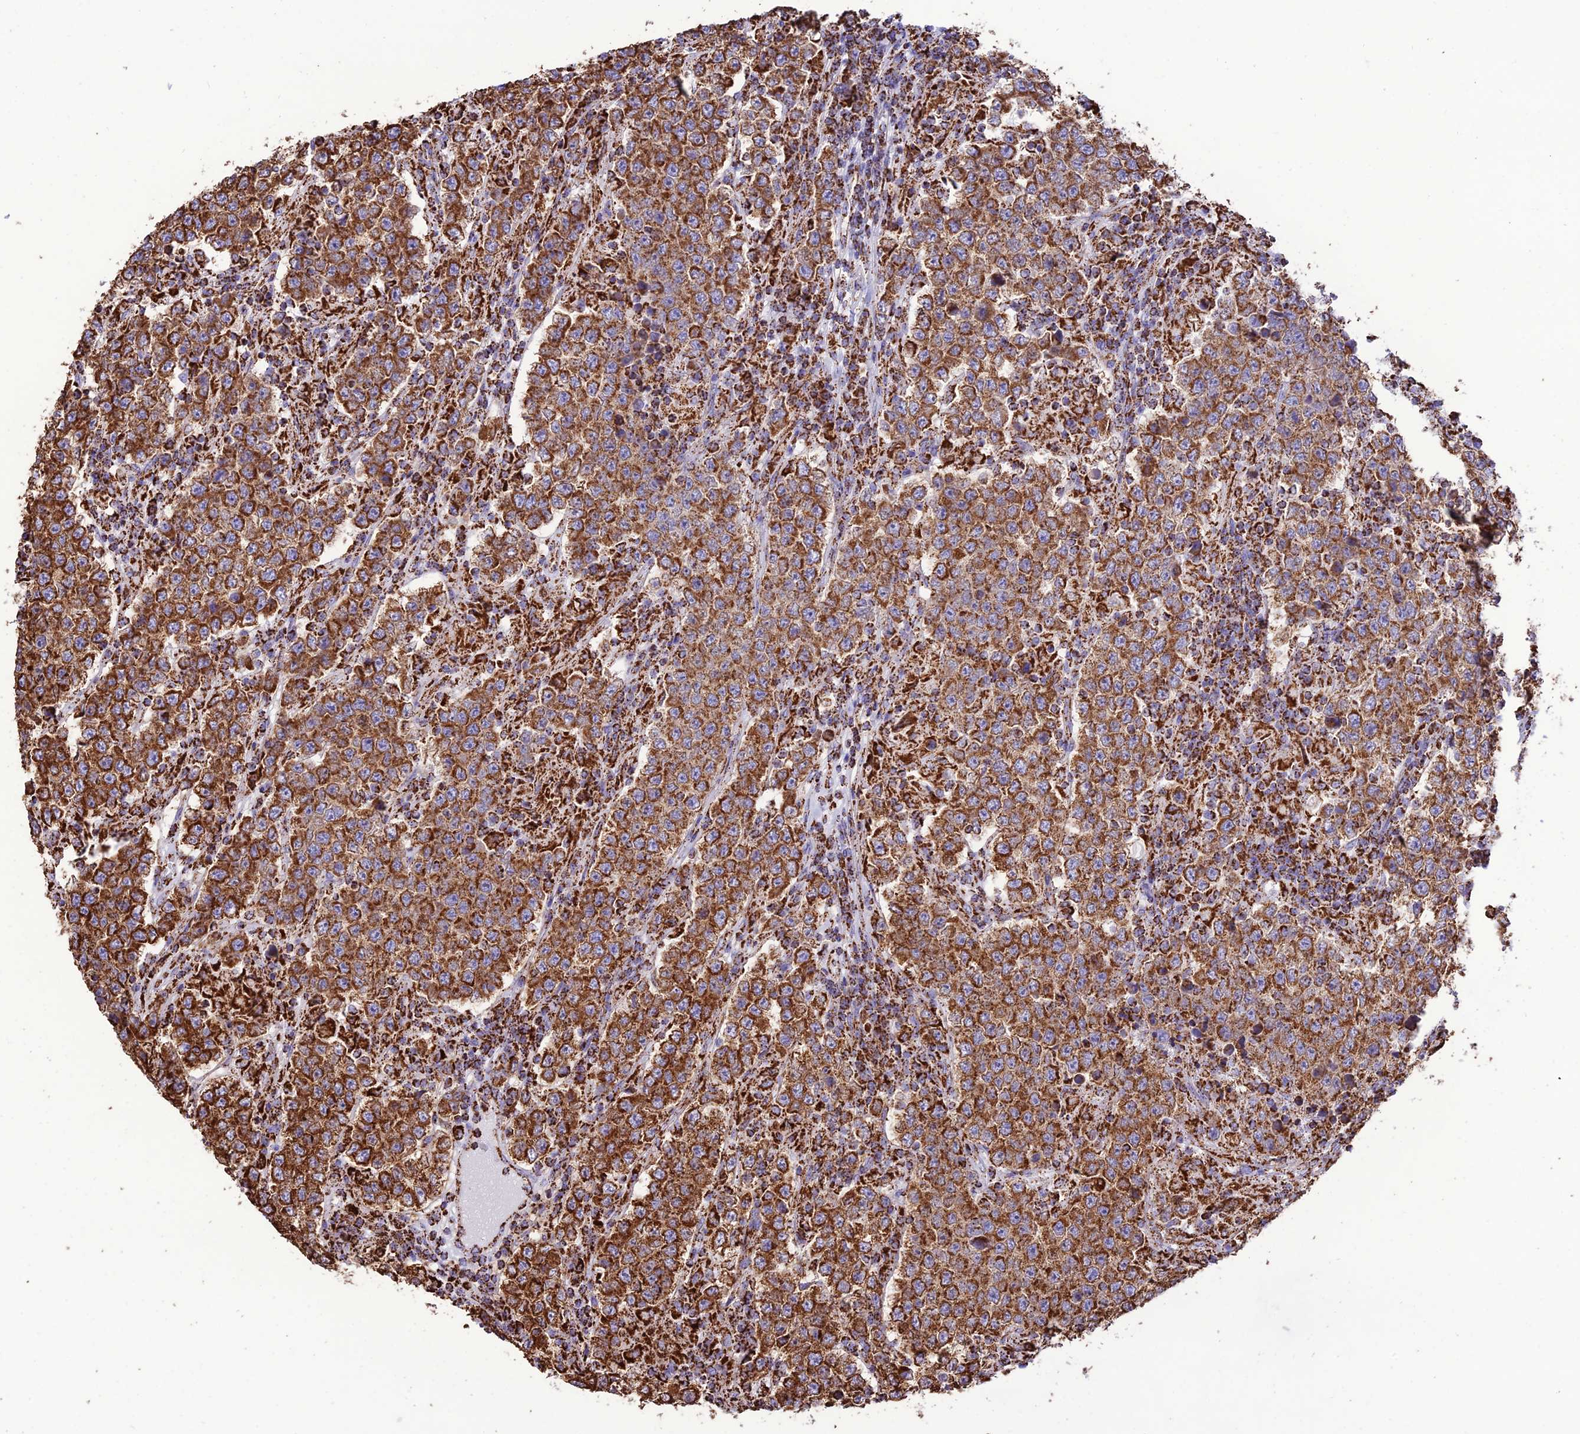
{"staining": {"intensity": "strong", "quantity": ">75%", "location": "cytoplasmic/membranous"}, "tissue": "testis cancer", "cell_type": "Tumor cells", "image_type": "cancer", "snomed": [{"axis": "morphology", "description": "Normal tissue, NOS"}, {"axis": "morphology", "description": "Urothelial carcinoma, High grade"}, {"axis": "morphology", "description": "Seminoma, NOS"}, {"axis": "morphology", "description": "Carcinoma, Embryonal, NOS"}, {"axis": "topography", "description": "Urinary bladder"}, {"axis": "topography", "description": "Testis"}], "caption": "Strong cytoplasmic/membranous expression is present in approximately >75% of tumor cells in urothelial carcinoma (high-grade) (testis).", "gene": "NDUFAF1", "patient": {"sex": "male", "age": 41}}